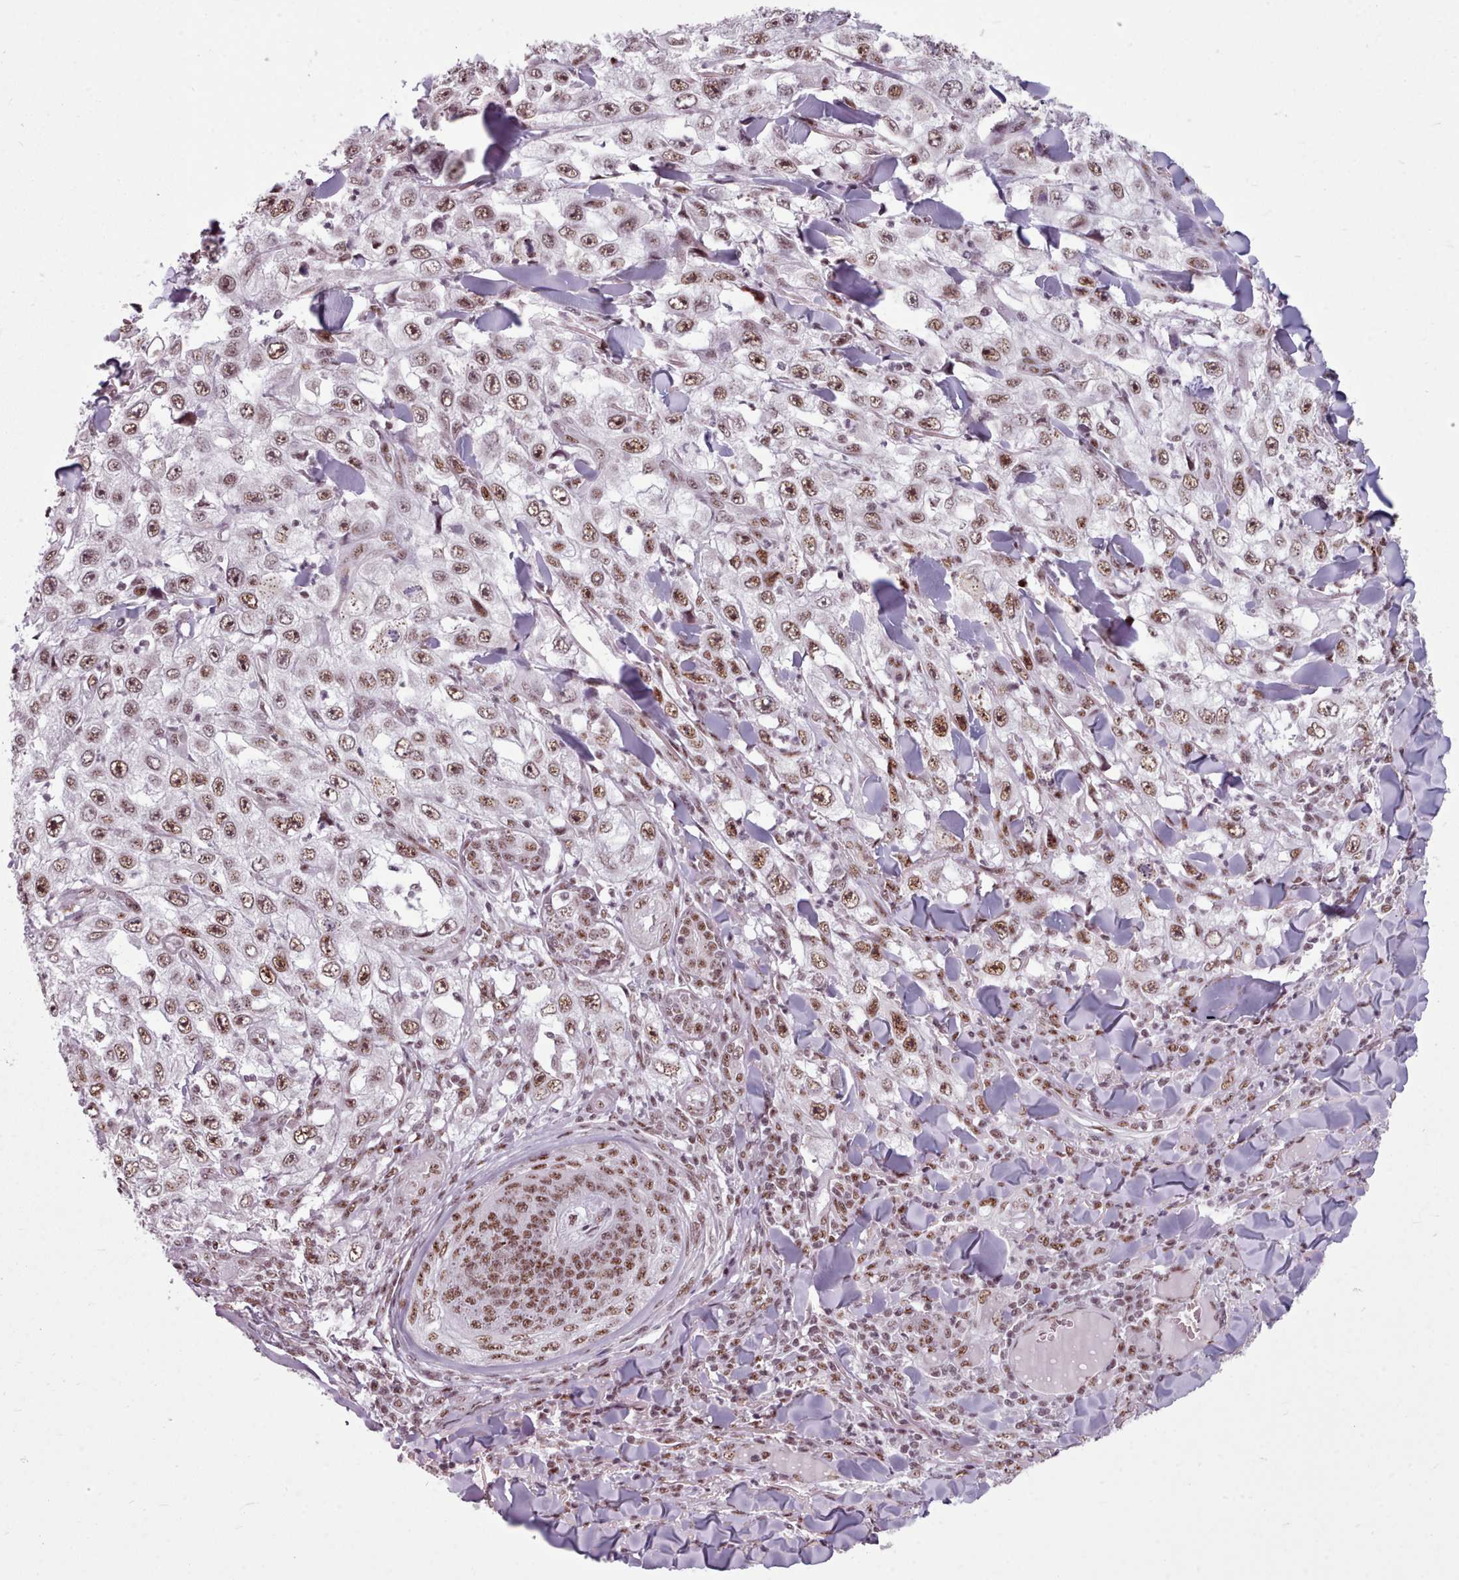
{"staining": {"intensity": "strong", "quantity": ">75%", "location": "nuclear"}, "tissue": "skin cancer", "cell_type": "Tumor cells", "image_type": "cancer", "snomed": [{"axis": "morphology", "description": "Squamous cell carcinoma, NOS"}, {"axis": "topography", "description": "Skin"}], "caption": "Tumor cells exhibit high levels of strong nuclear expression in about >75% of cells in skin cancer (squamous cell carcinoma). The staining was performed using DAB (3,3'-diaminobenzidine) to visualize the protein expression in brown, while the nuclei were stained in blue with hematoxylin (Magnification: 20x).", "gene": "SRRM1", "patient": {"sex": "male", "age": 82}}